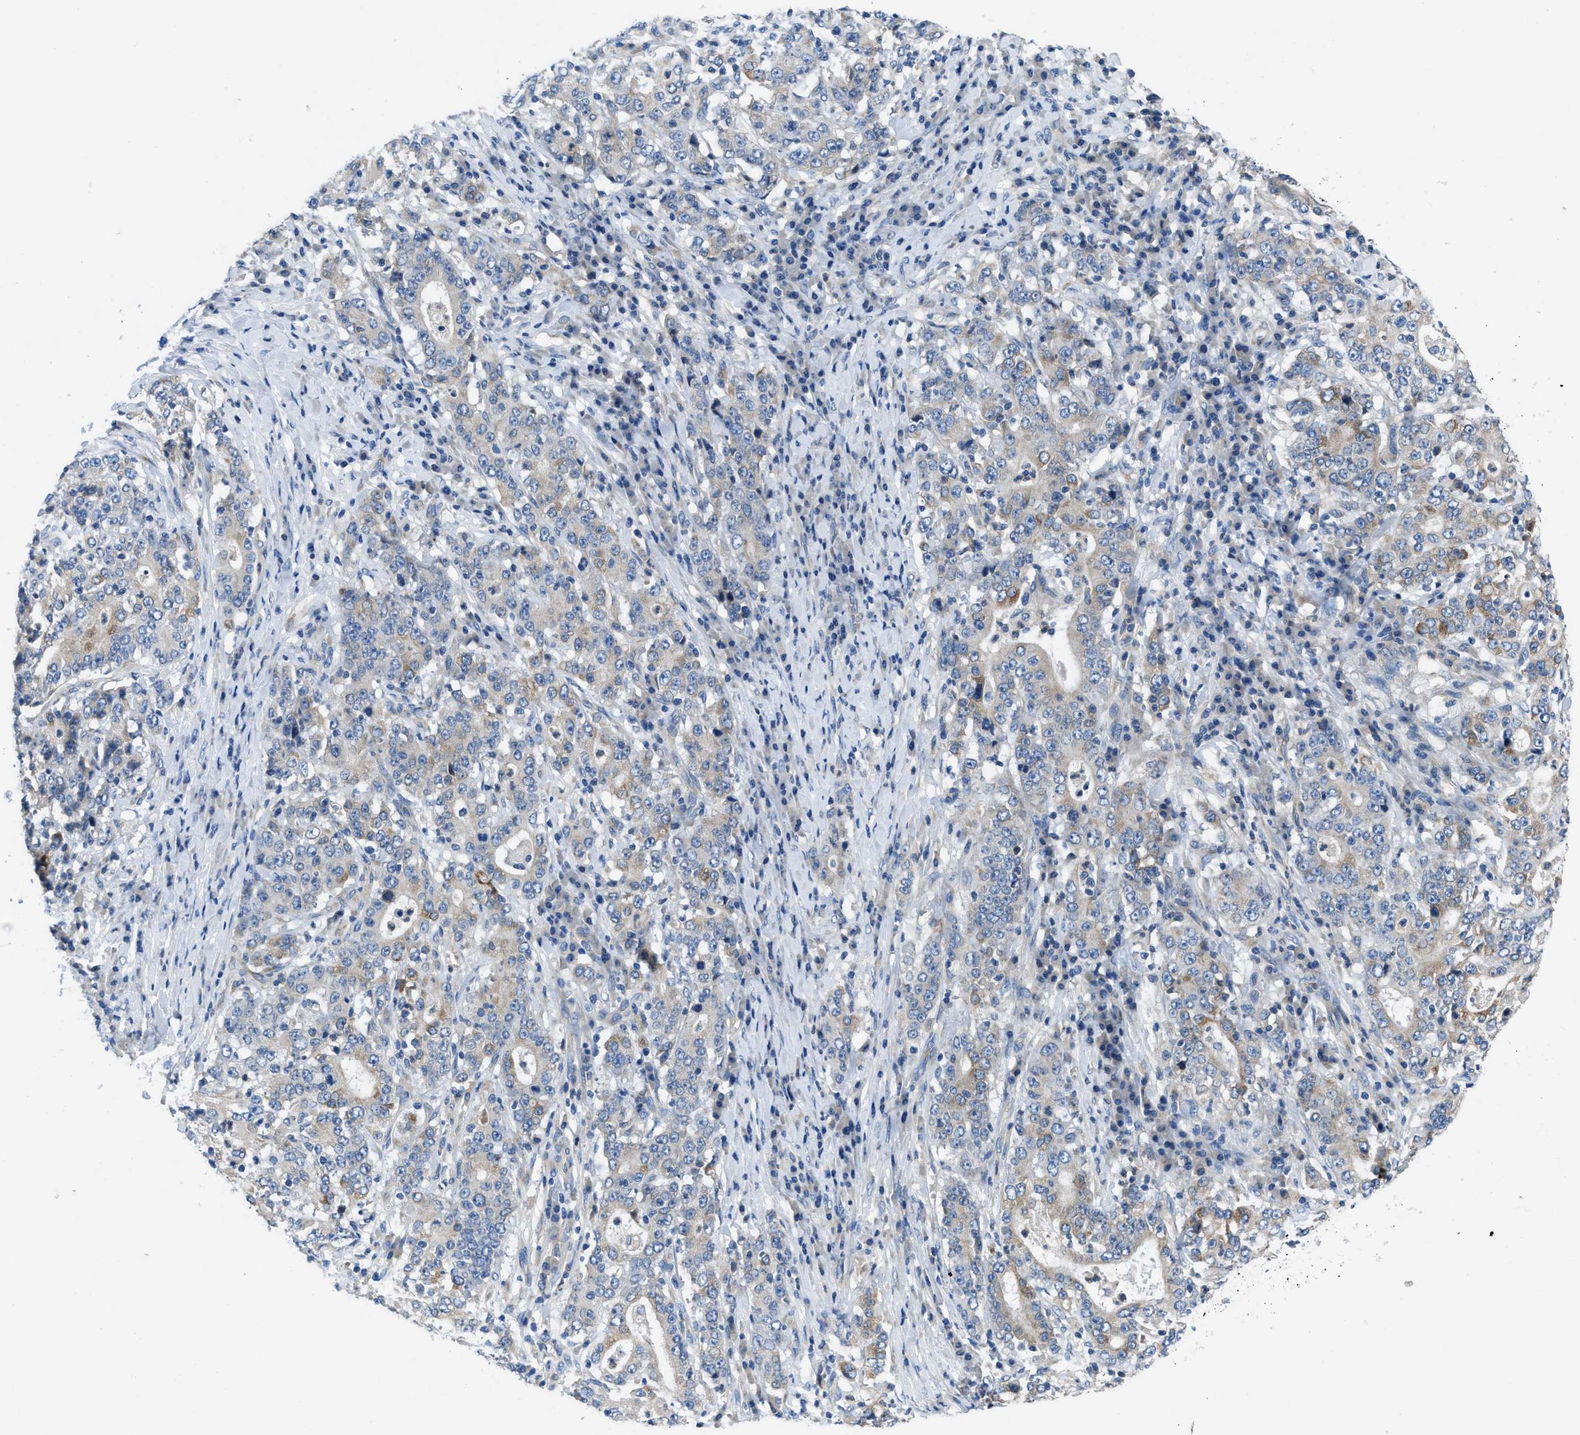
{"staining": {"intensity": "moderate", "quantity": "<25%", "location": "cytoplasmic/membranous"}, "tissue": "stomach cancer", "cell_type": "Tumor cells", "image_type": "cancer", "snomed": [{"axis": "morphology", "description": "Normal tissue, NOS"}, {"axis": "morphology", "description": "Adenocarcinoma, NOS"}, {"axis": "topography", "description": "Stomach, upper"}, {"axis": "topography", "description": "Stomach"}], "caption": "Adenocarcinoma (stomach) tissue reveals moderate cytoplasmic/membranous positivity in about <25% of tumor cells (brown staining indicates protein expression, while blue staining denotes nuclei).", "gene": "PGR", "patient": {"sex": "male", "age": 59}}